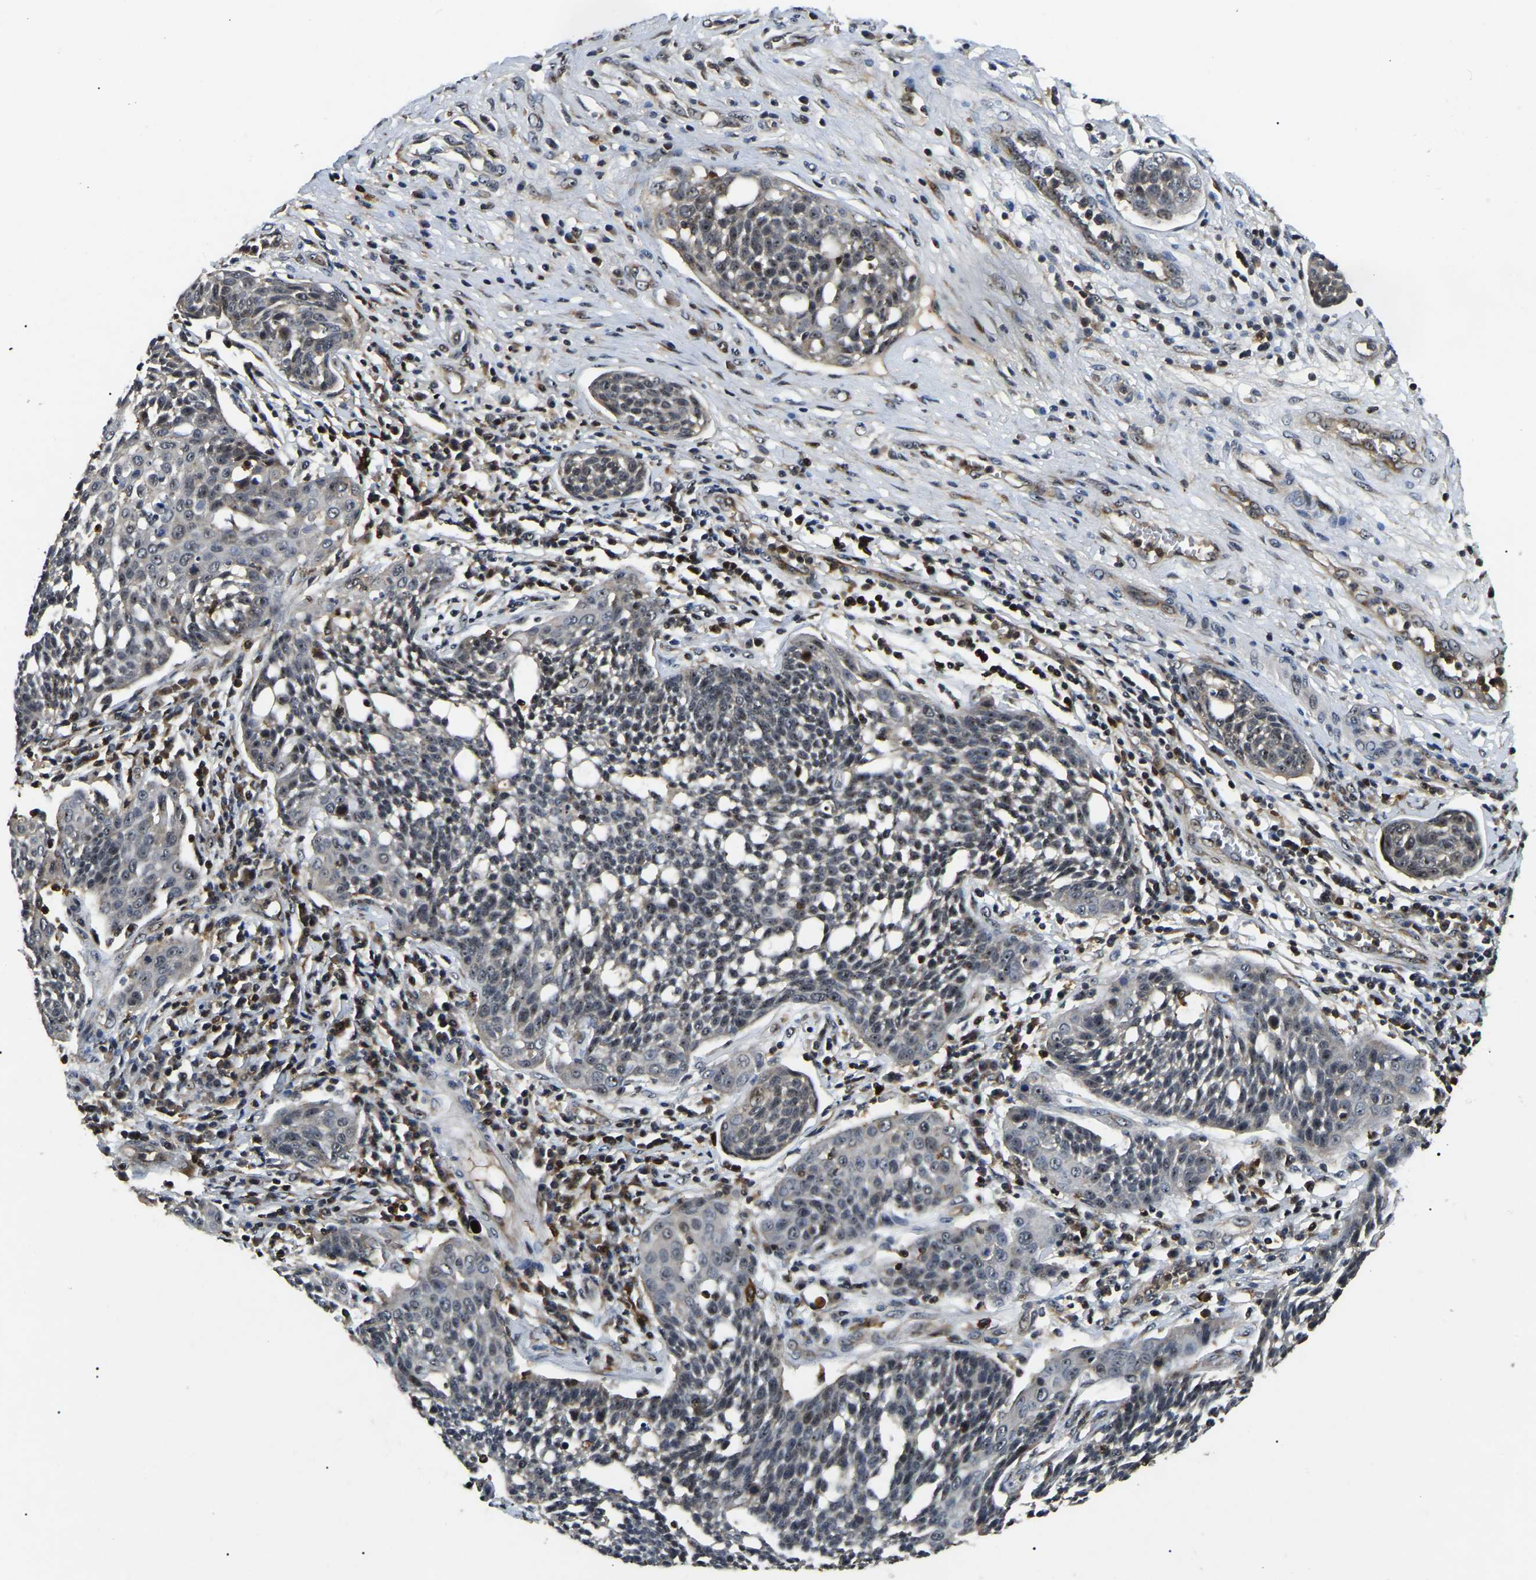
{"staining": {"intensity": "negative", "quantity": "none", "location": "none"}, "tissue": "cervical cancer", "cell_type": "Tumor cells", "image_type": "cancer", "snomed": [{"axis": "morphology", "description": "Squamous cell carcinoma, NOS"}, {"axis": "topography", "description": "Cervix"}], "caption": "Immunohistochemical staining of human squamous cell carcinoma (cervical) exhibits no significant staining in tumor cells.", "gene": "RBM28", "patient": {"sex": "female", "age": 34}}